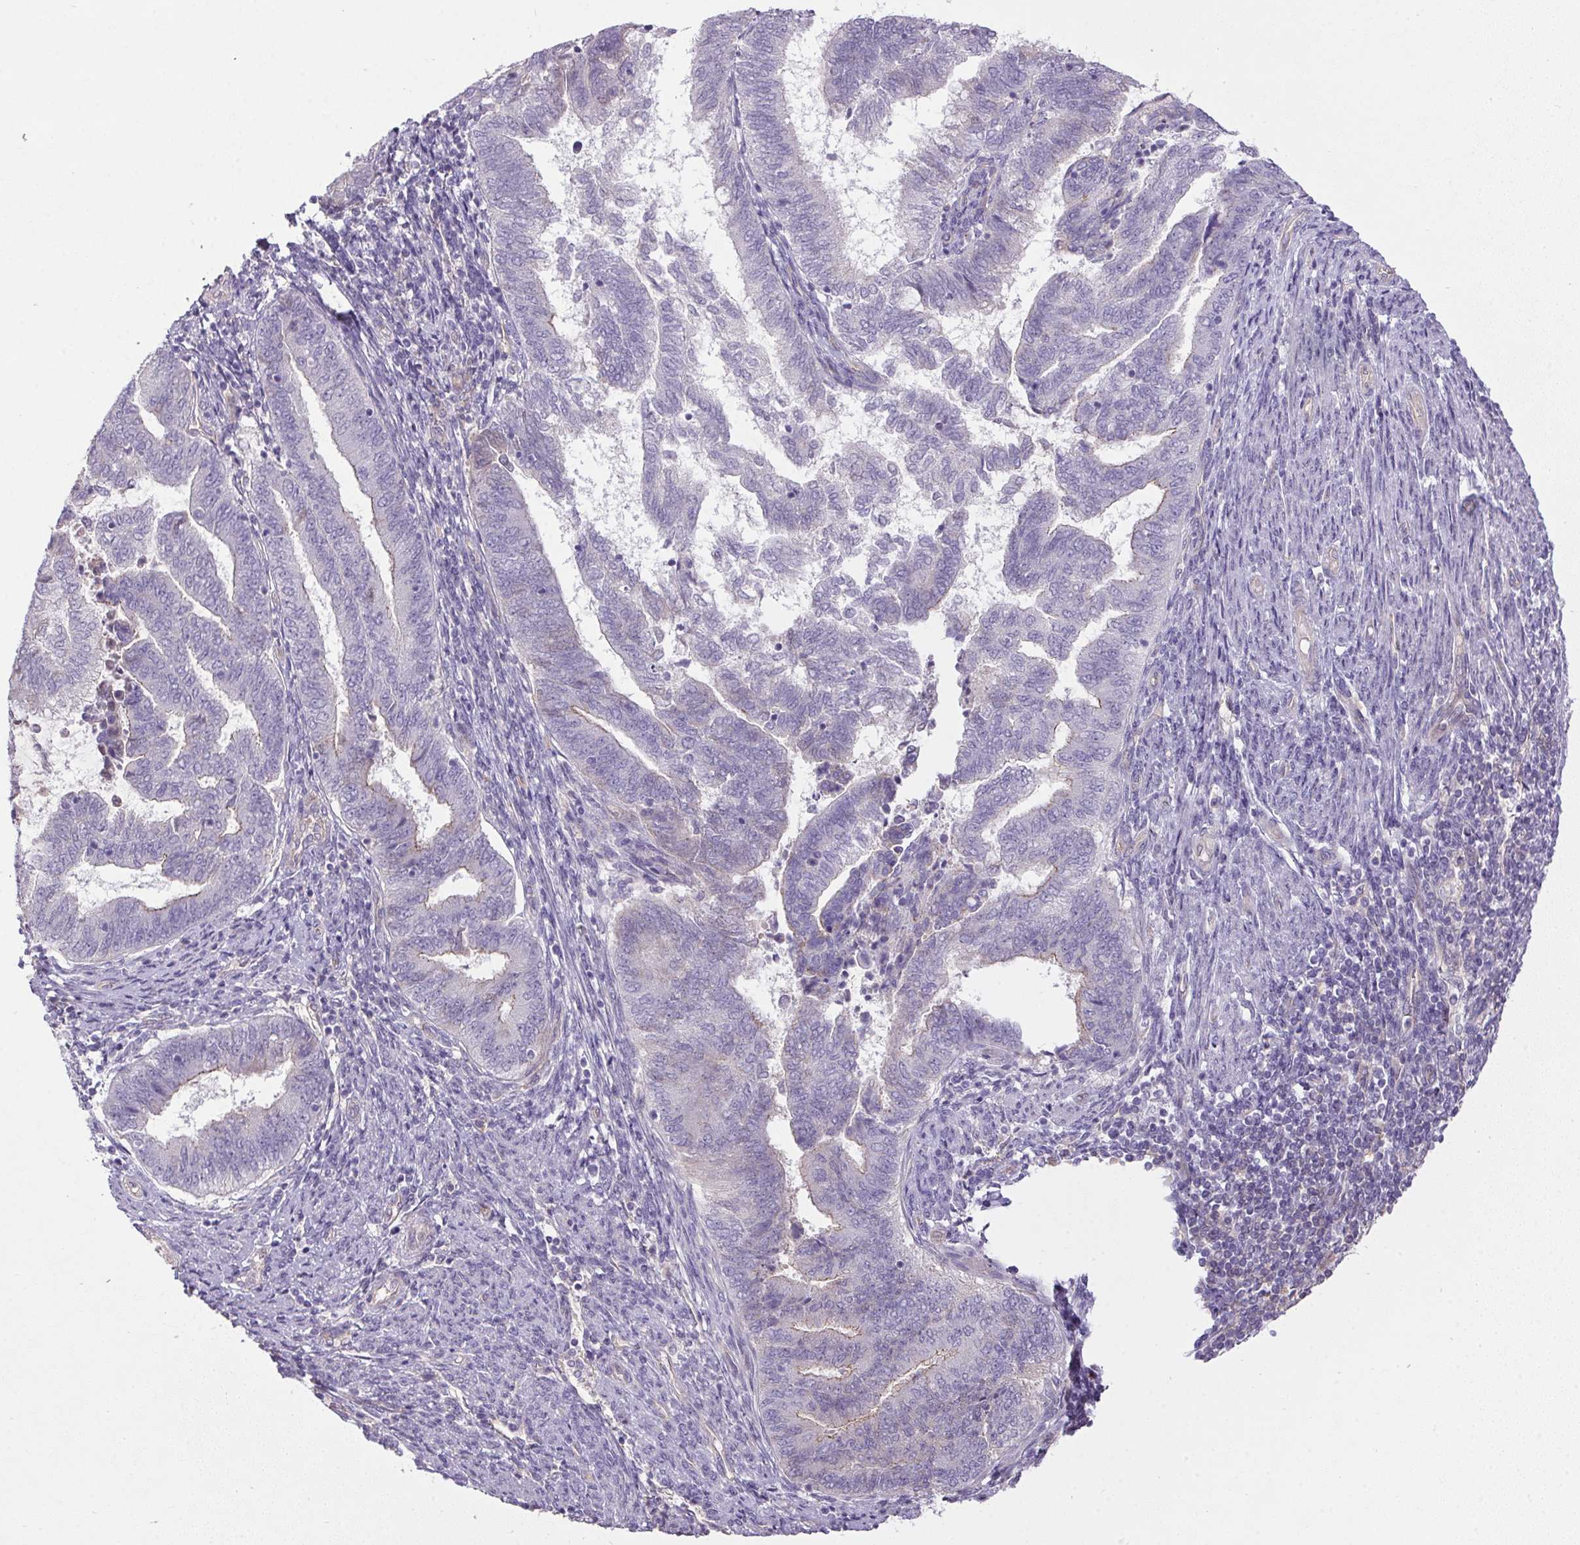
{"staining": {"intensity": "negative", "quantity": "none", "location": "none"}, "tissue": "endometrial cancer", "cell_type": "Tumor cells", "image_type": "cancer", "snomed": [{"axis": "morphology", "description": "Adenocarcinoma, NOS"}, {"axis": "topography", "description": "Endometrium"}], "caption": "IHC photomicrograph of neoplastic tissue: human endometrial adenocarcinoma stained with DAB reveals no significant protein staining in tumor cells.", "gene": "APOC4", "patient": {"sex": "female", "age": 65}}